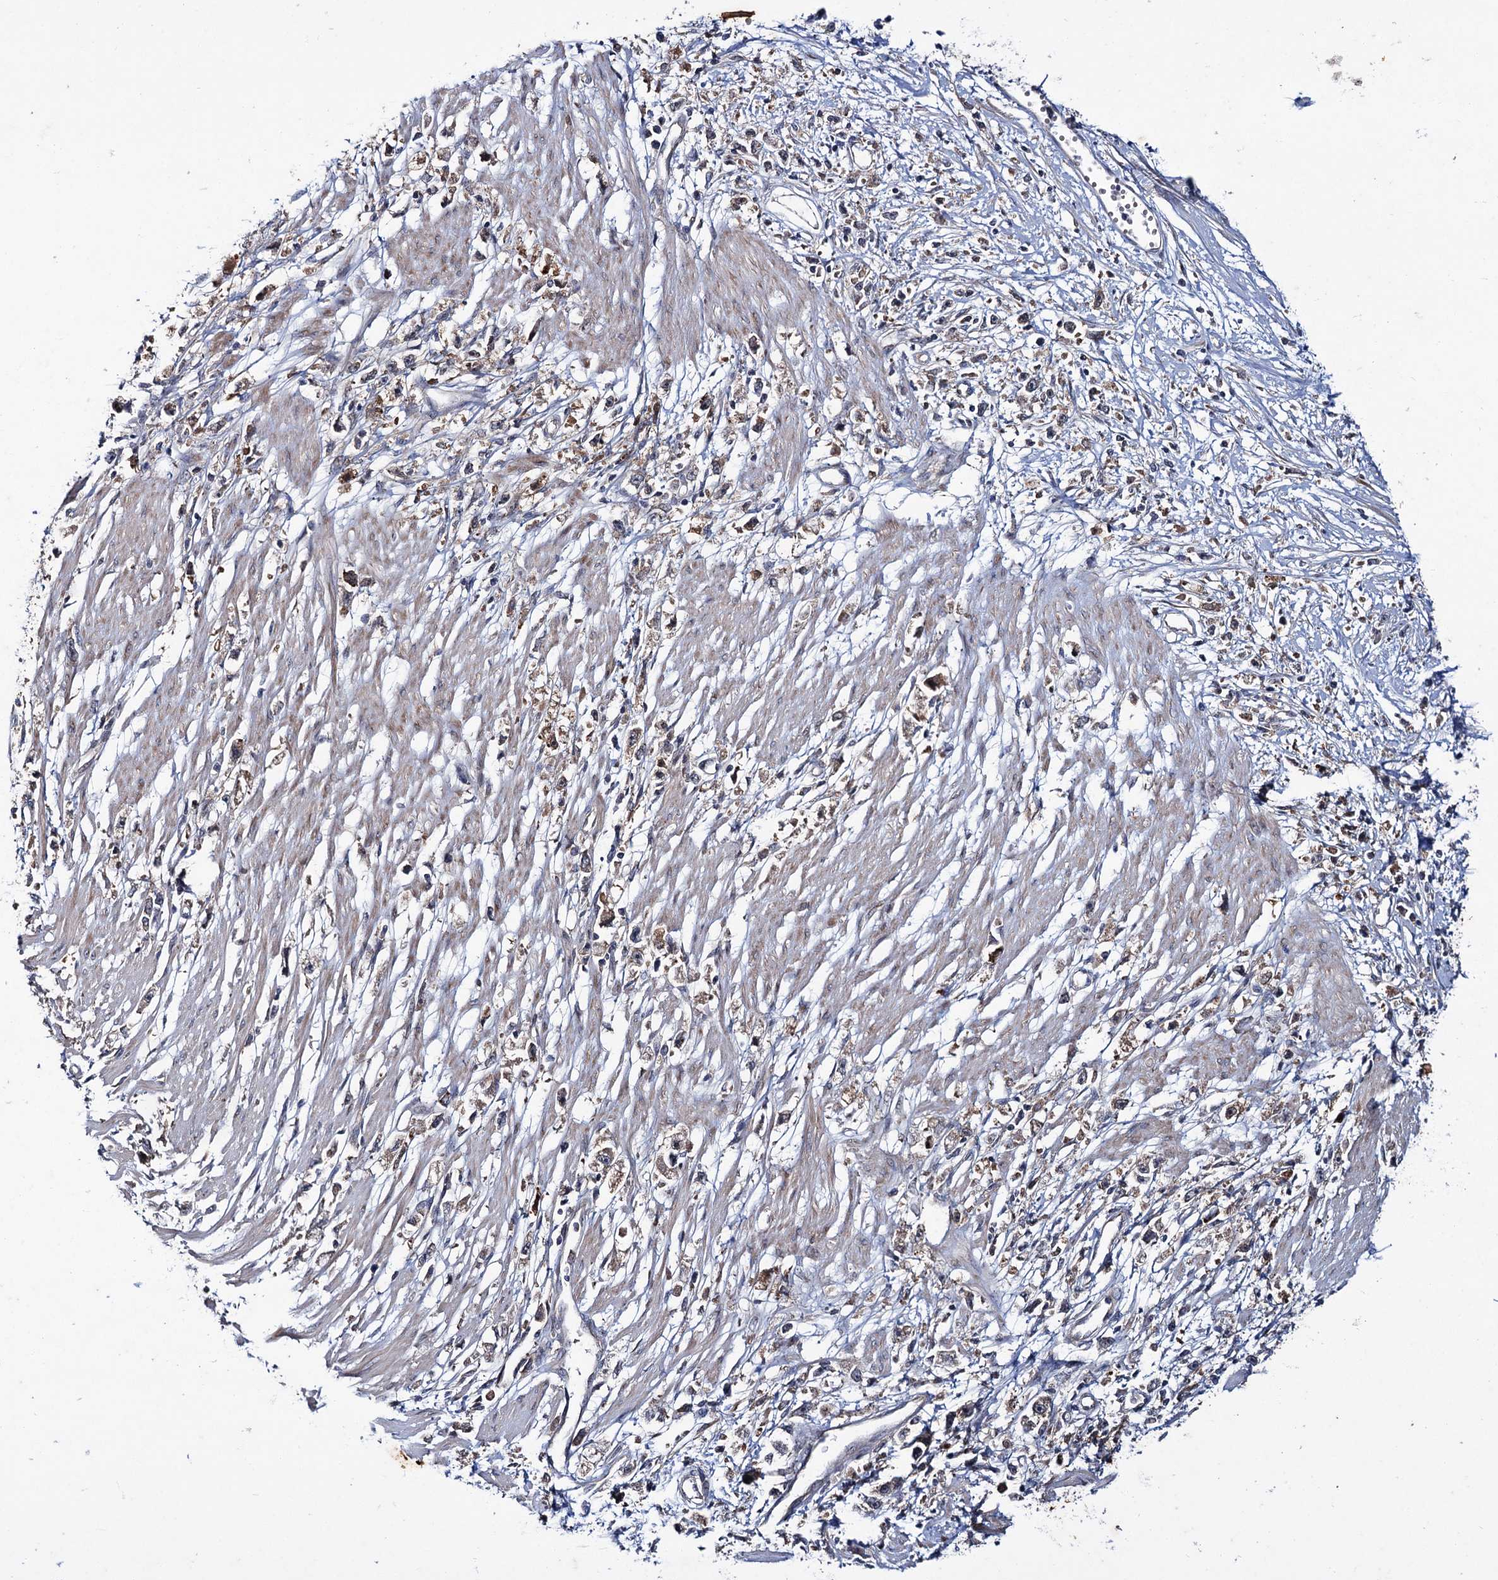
{"staining": {"intensity": "moderate", "quantity": ">75%", "location": "cytoplasmic/membranous"}, "tissue": "stomach cancer", "cell_type": "Tumor cells", "image_type": "cancer", "snomed": [{"axis": "morphology", "description": "Adenocarcinoma, NOS"}, {"axis": "topography", "description": "Stomach"}], "caption": "Protein positivity by IHC displays moderate cytoplasmic/membranous positivity in approximately >75% of tumor cells in stomach adenocarcinoma. (brown staining indicates protein expression, while blue staining denotes nuclei).", "gene": "PTPN3", "patient": {"sex": "female", "age": 59}}